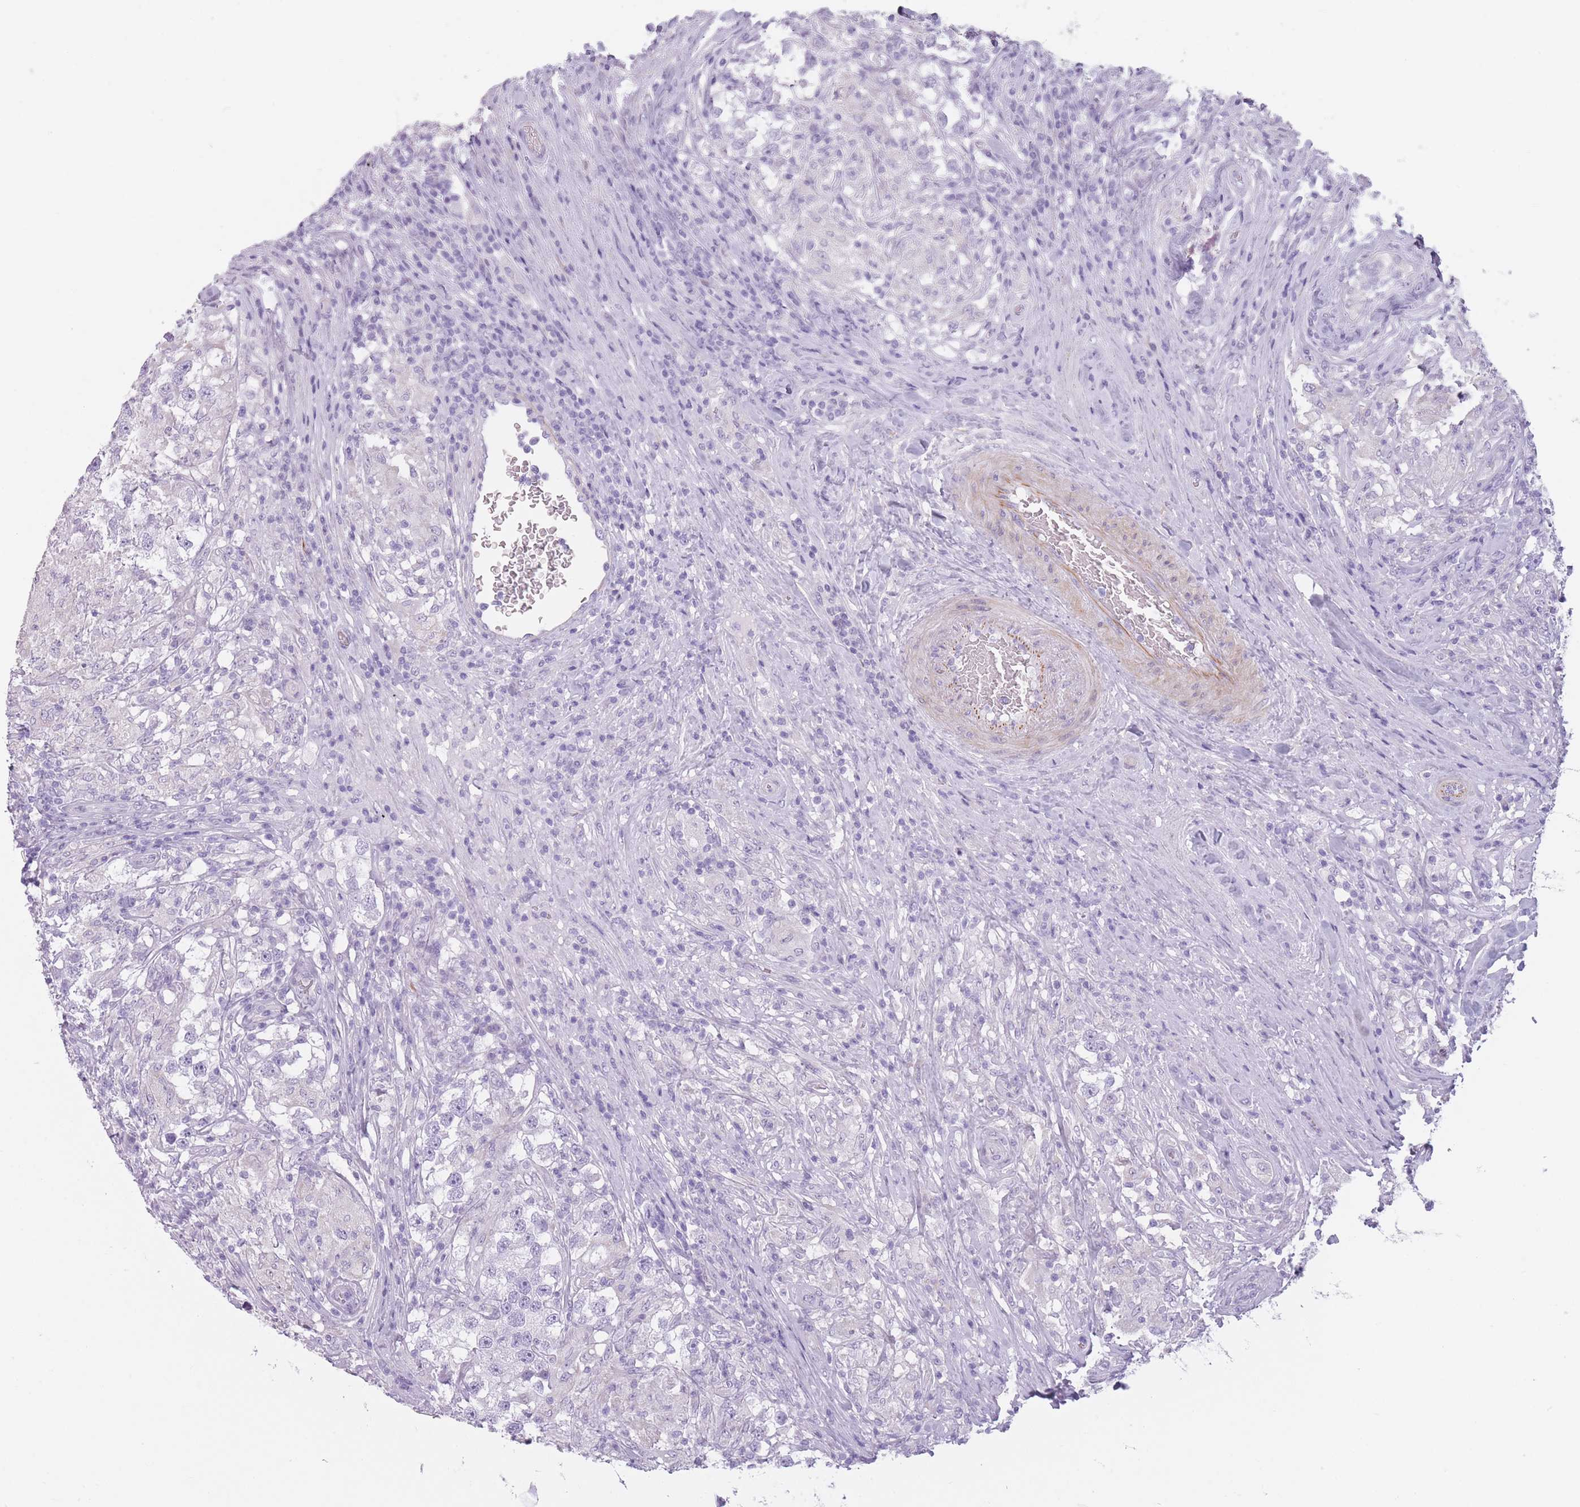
{"staining": {"intensity": "negative", "quantity": "none", "location": "none"}, "tissue": "testis cancer", "cell_type": "Tumor cells", "image_type": "cancer", "snomed": [{"axis": "morphology", "description": "Seminoma, NOS"}, {"axis": "topography", "description": "Testis"}], "caption": "Immunohistochemical staining of testis cancer (seminoma) reveals no significant staining in tumor cells.", "gene": "TMEM236", "patient": {"sex": "male", "age": 46}}